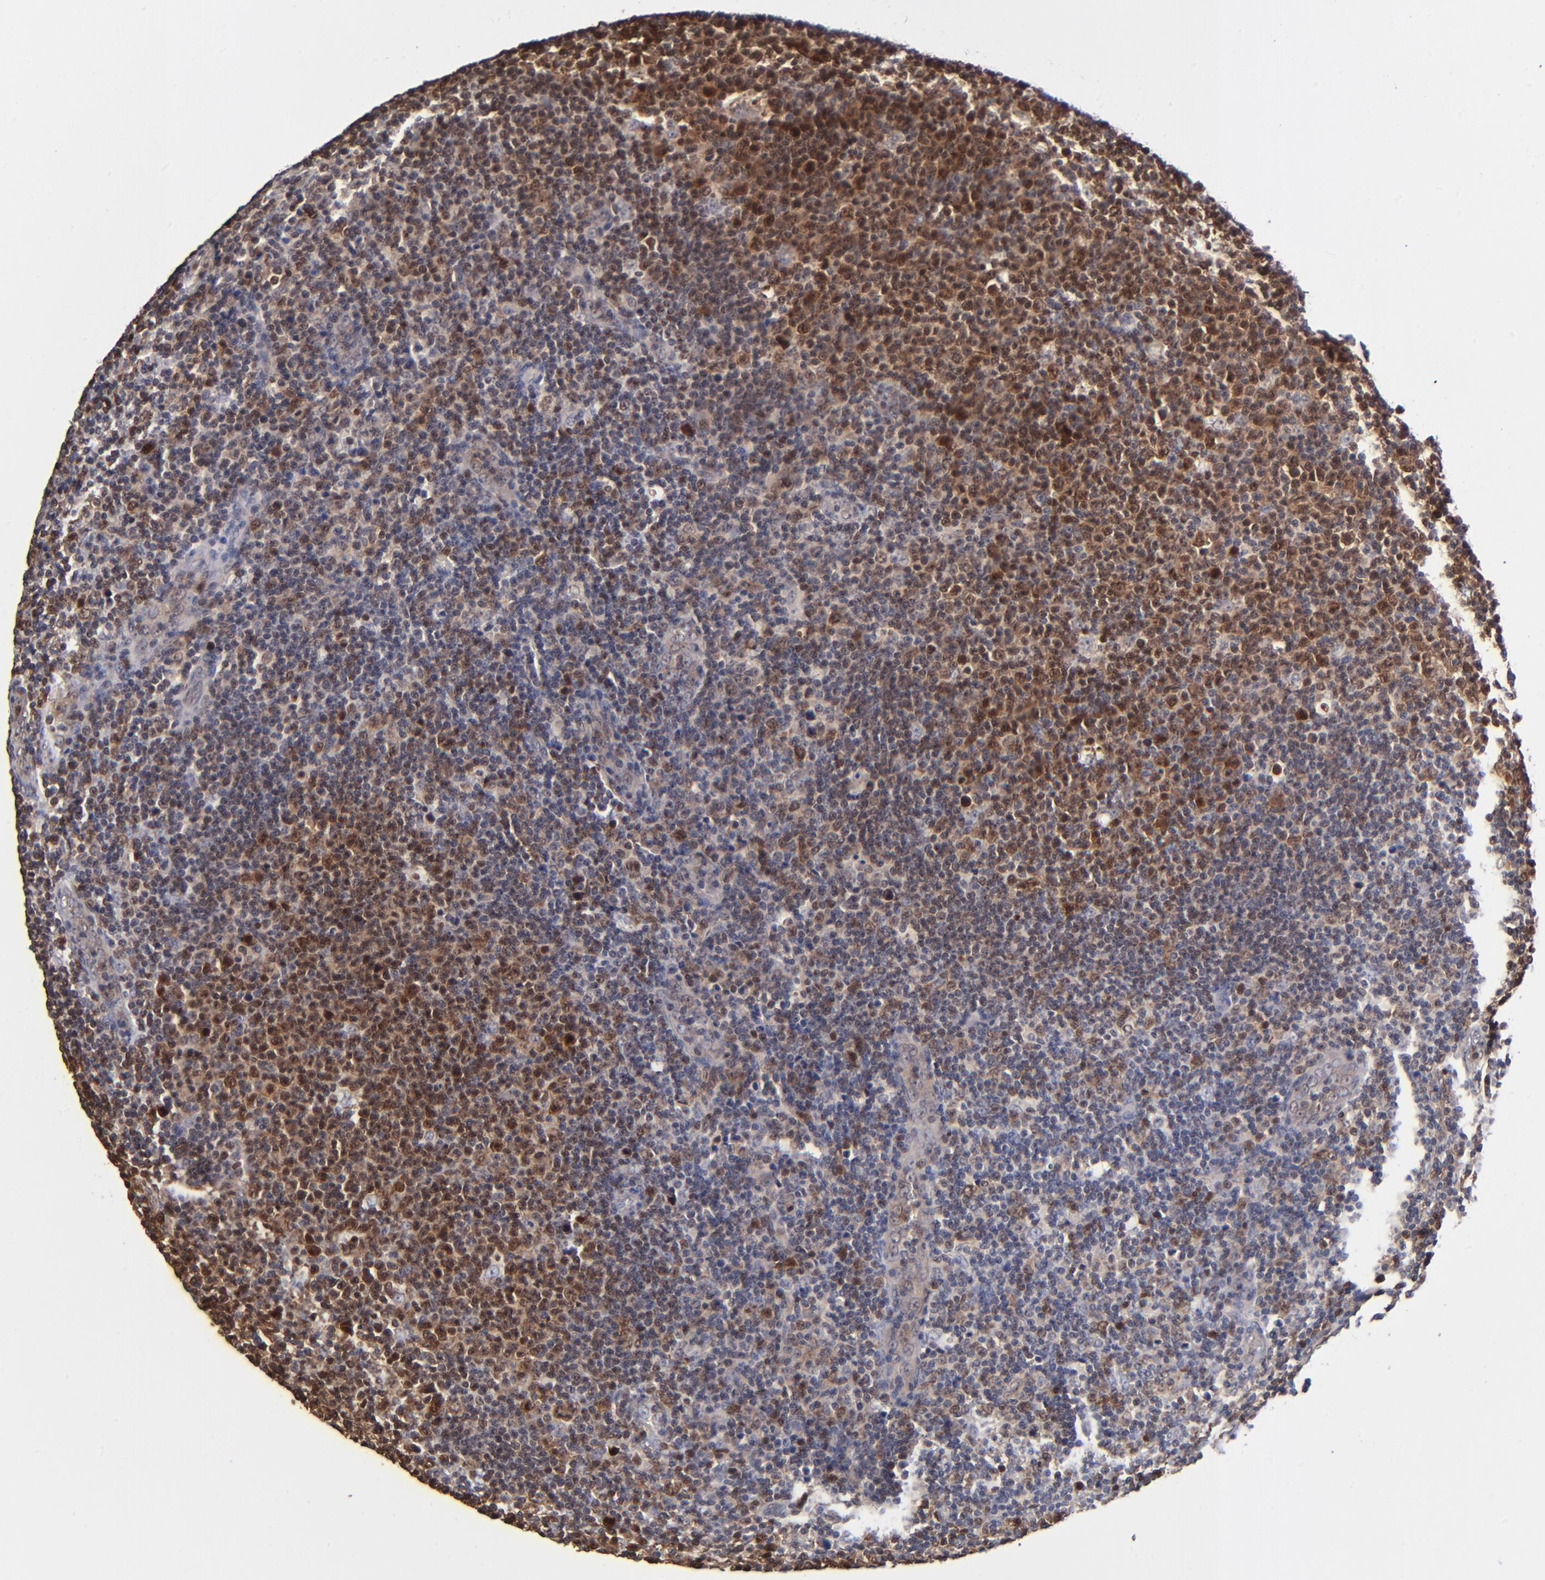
{"staining": {"intensity": "moderate", "quantity": "25%-75%", "location": "cytoplasmic/membranous,nuclear"}, "tissue": "lymphoma", "cell_type": "Tumor cells", "image_type": "cancer", "snomed": [{"axis": "morphology", "description": "Malignant lymphoma, non-Hodgkin's type, Low grade"}, {"axis": "topography", "description": "Lymph node"}], "caption": "High-power microscopy captured an immunohistochemistry (IHC) image of lymphoma, revealing moderate cytoplasmic/membranous and nuclear positivity in approximately 25%-75% of tumor cells.", "gene": "DCTPP1", "patient": {"sex": "male", "age": 74}}